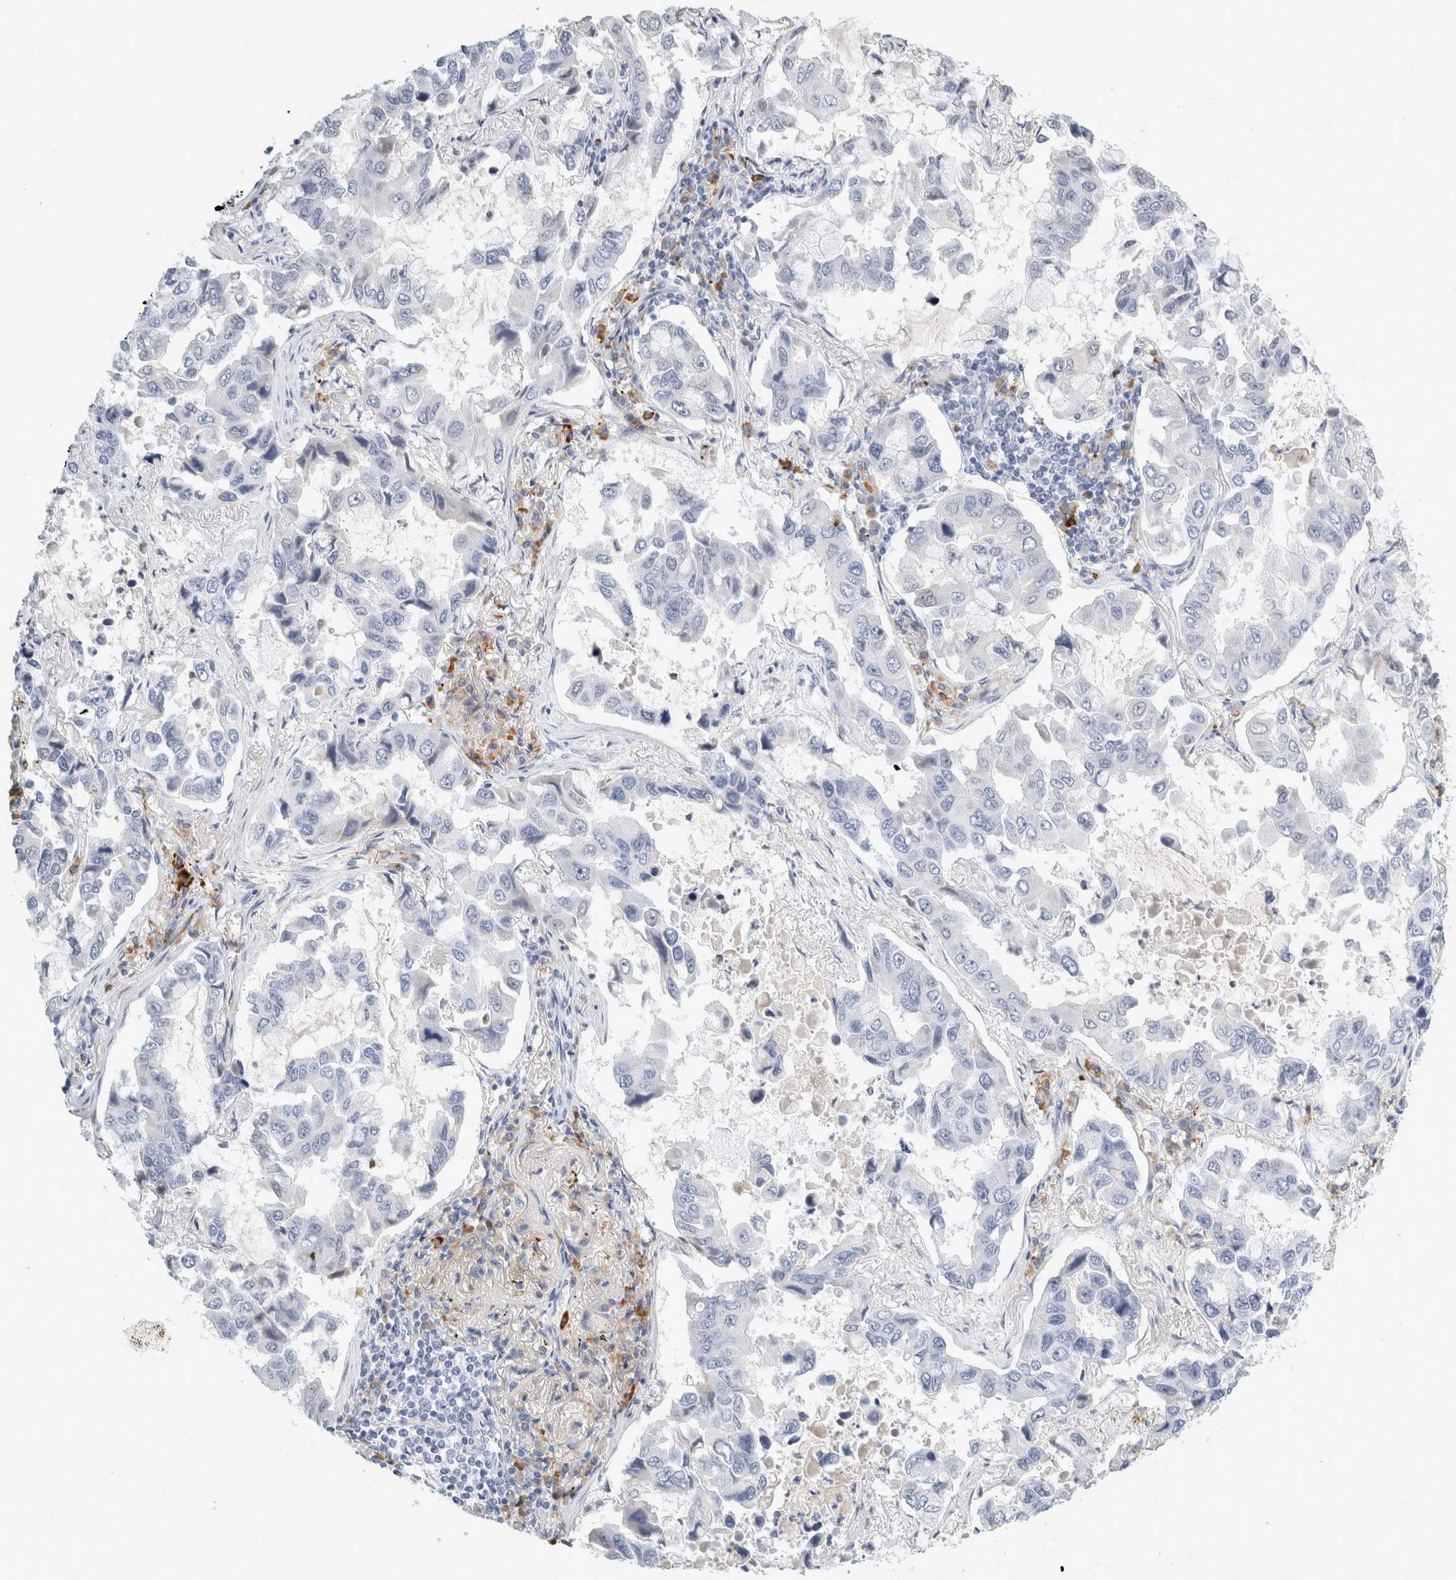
{"staining": {"intensity": "negative", "quantity": "none", "location": "none"}, "tissue": "lung cancer", "cell_type": "Tumor cells", "image_type": "cancer", "snomed": [{"axis": "morphology", "description": "Adenocarcinoma, NOS"}, {"axis": "topography", "description": "Lung"}], "caption": "Immunohistochemistry (IHC) micrograph of human lung cancer stained for a protein (brown), which demonstrates no positivity in tumor cells.", "gene": "FGL2", "patient": {"sex": "male", "age": 64}}